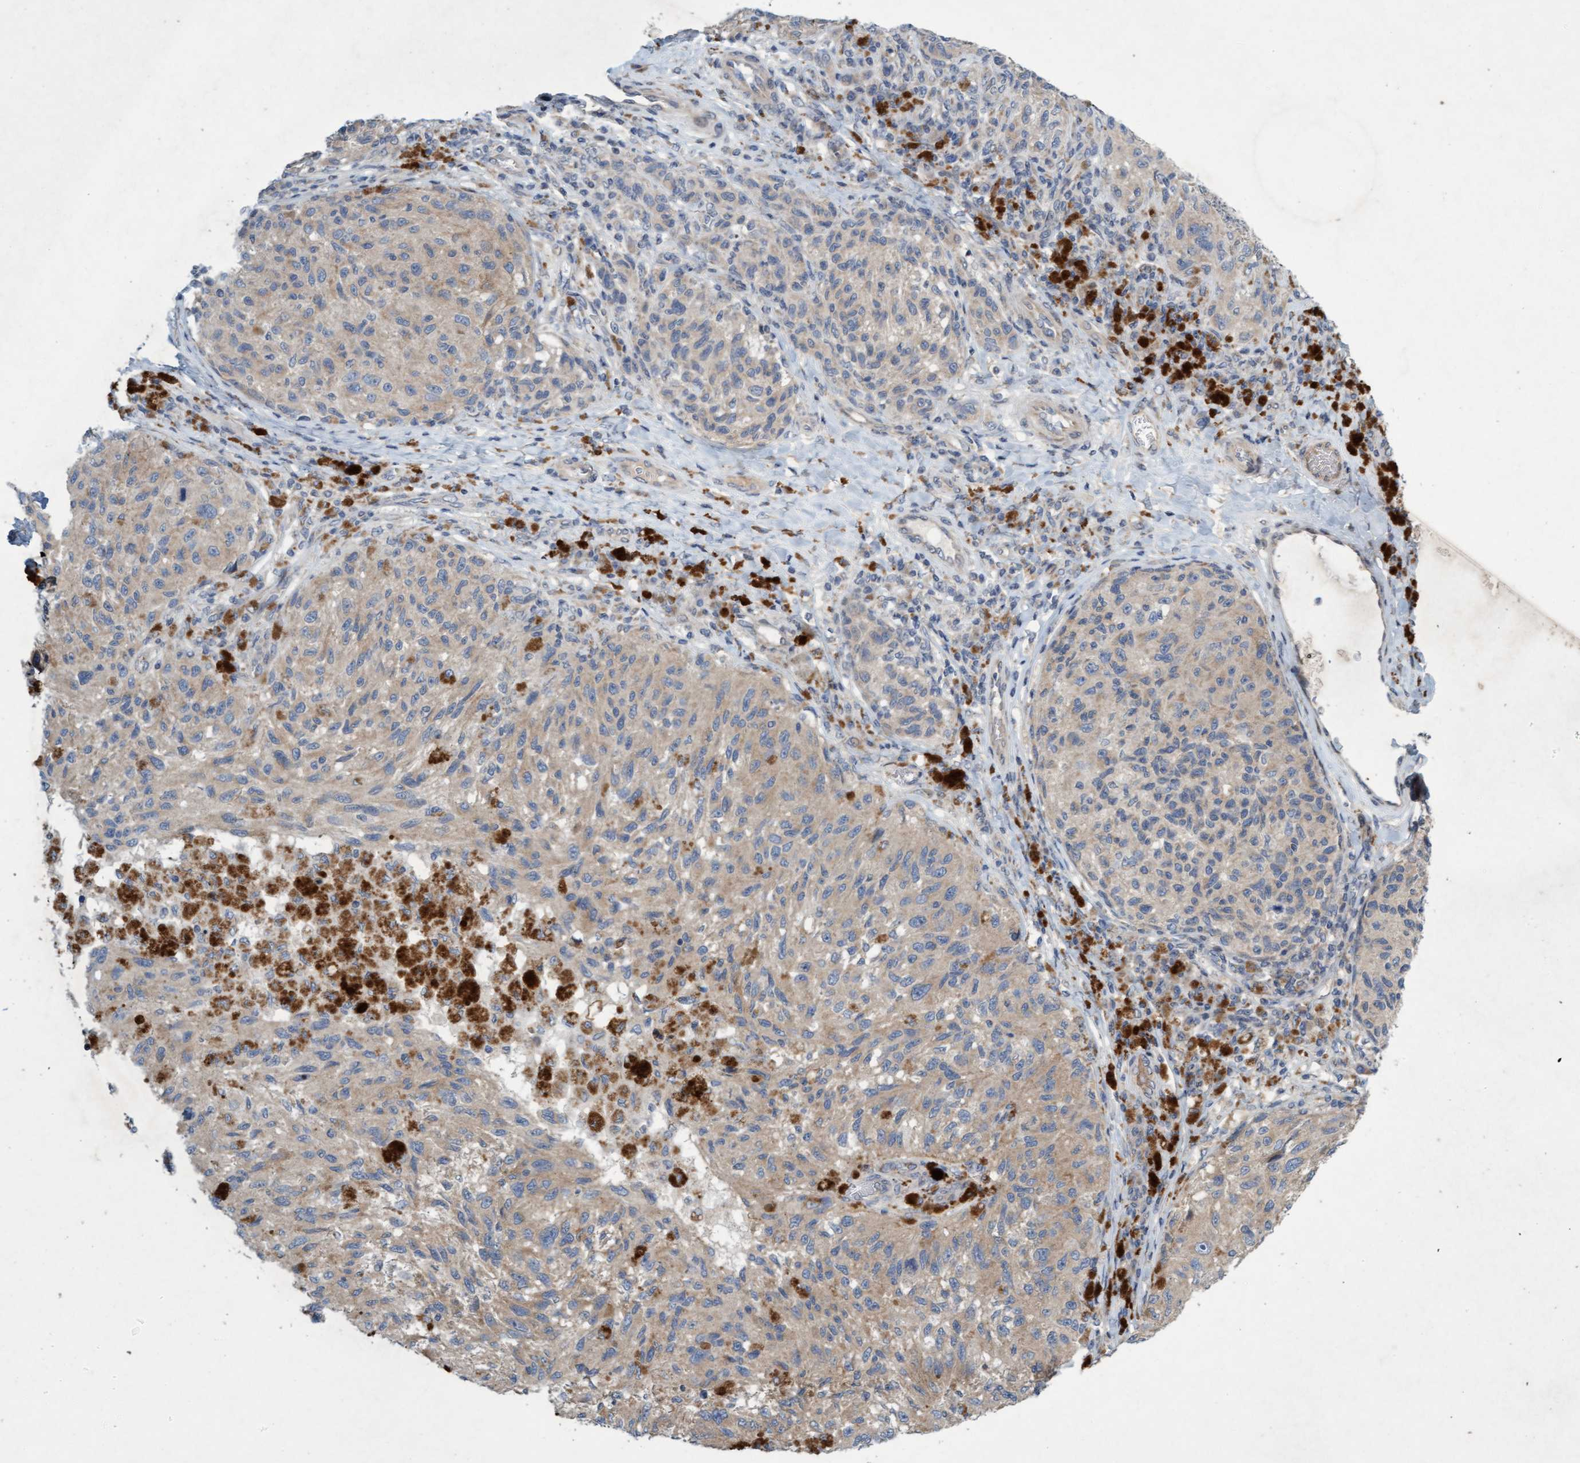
{"staining": {"intensity": "weak", "quantity": "<25%", "location": "cytoplasmic/membranous"}, "tissue": "melanoma", "cell_type": "Tumor cells", "image_type": "cancer", "snomed": [{"axis": "morphology", "description": "Malignant melanoma, NOS"}, {"axis": "topography", "description": "Skin"}], "caption": "Photomicrograph shows no significant protein positivity in tumor cells of melanoma. (Immunohistochemistry (ihc), brightfield microscopy, high magnification).", "gene": "DDHD2", "patient": {"sex": "female", "age": 73}}